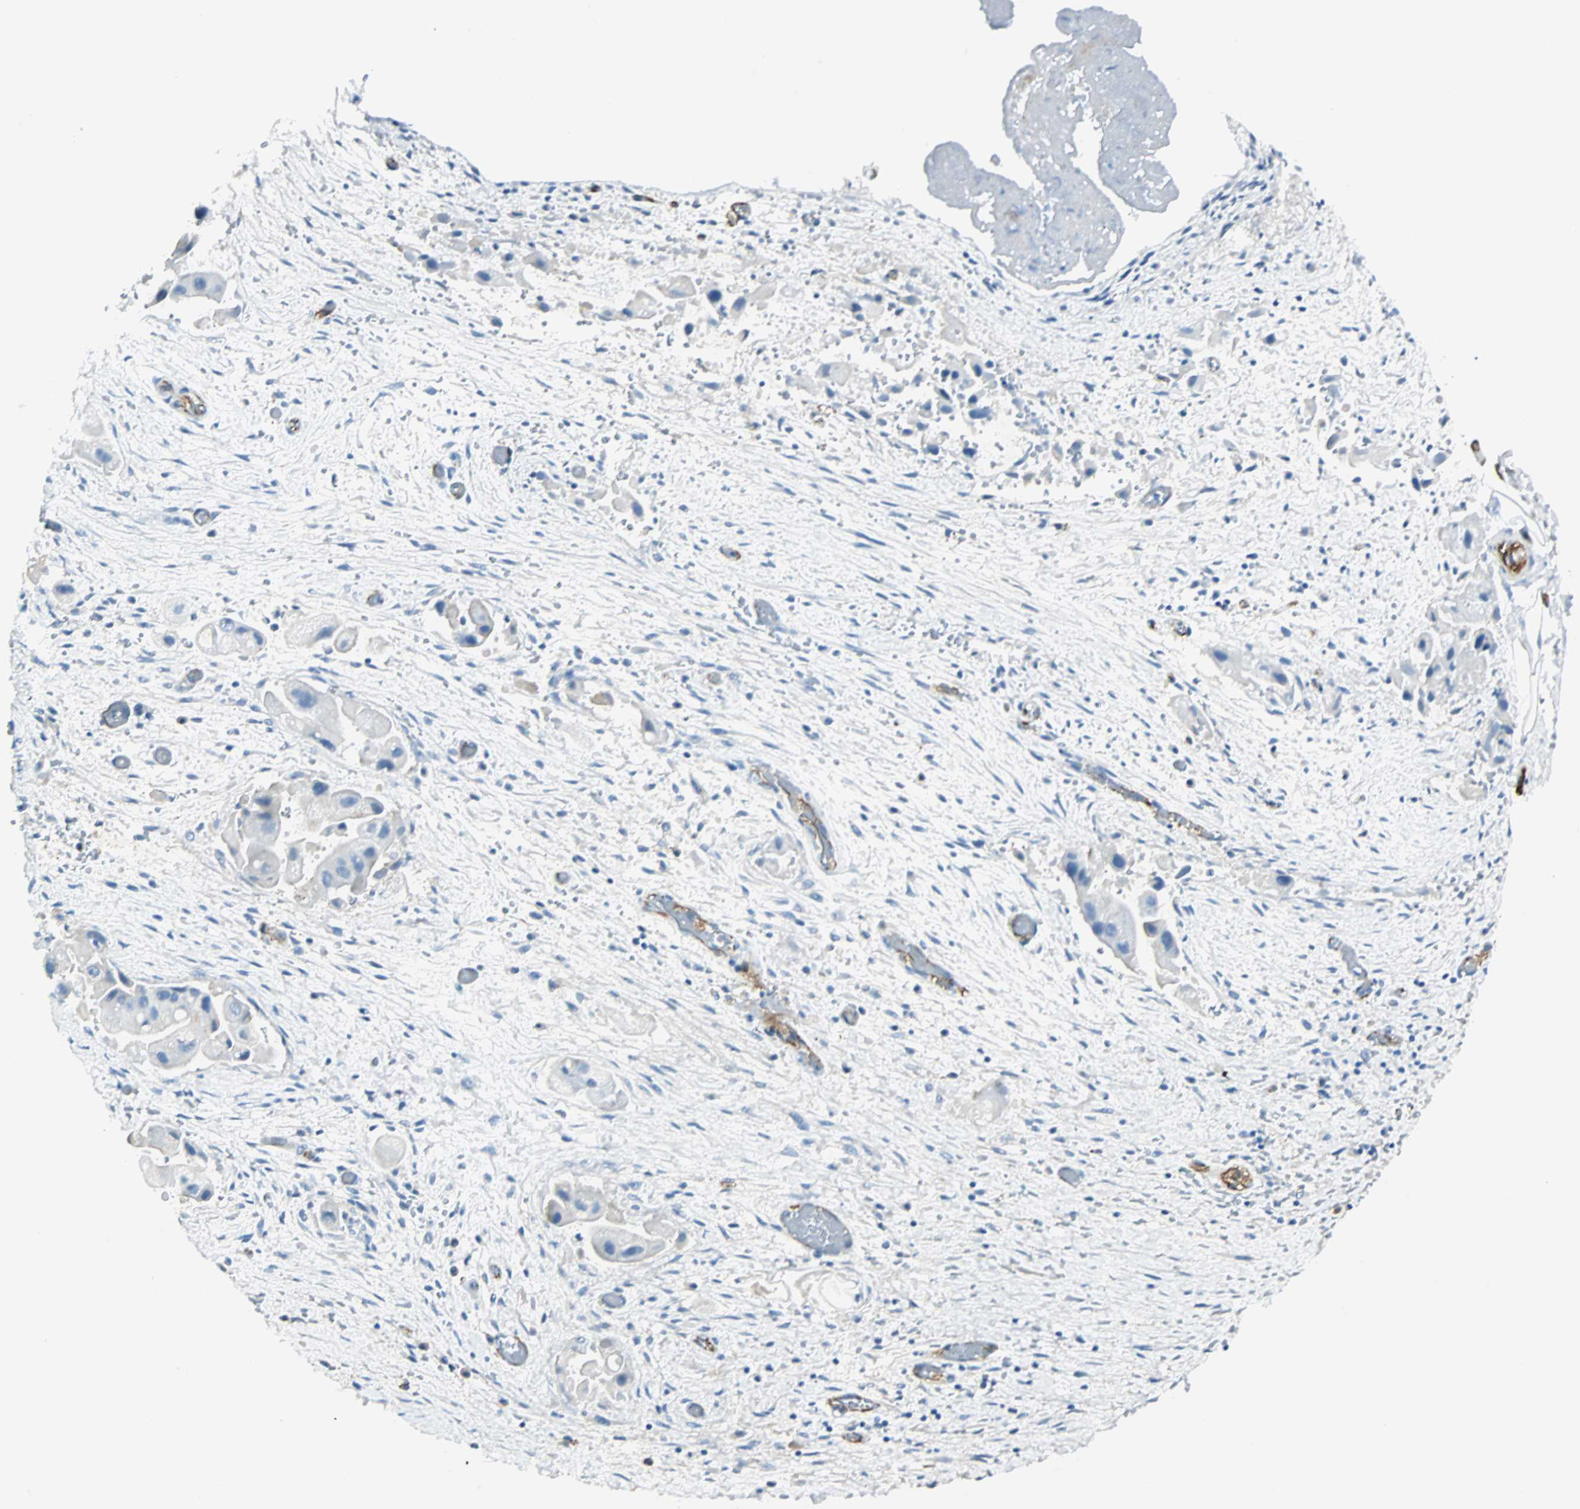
{"staining": {"intensity": "negative", "quantity": "none", "location": "none"}, "tissue": "liver cancer", "cell_type": "Tumor cells", "image_type": "cancer", "snomed": [{"axis": "morphology", "description": "Normal tissue, NOS"}, {"axis": "morphology", "description": "Cholangiocarcinoma"}, {"axis": "topography", "description": "Liver"}, {"axis": "topography", "description": "Peripheral nerve tissue"}], "caption": "Cholangiocarcinoma (liver) stained for a protein using immunohistochemistry (IHC) exhibits no positivity tumor cells.", "gene": "VPS9D1", "patient": {"sex": "male", "age": 50}}